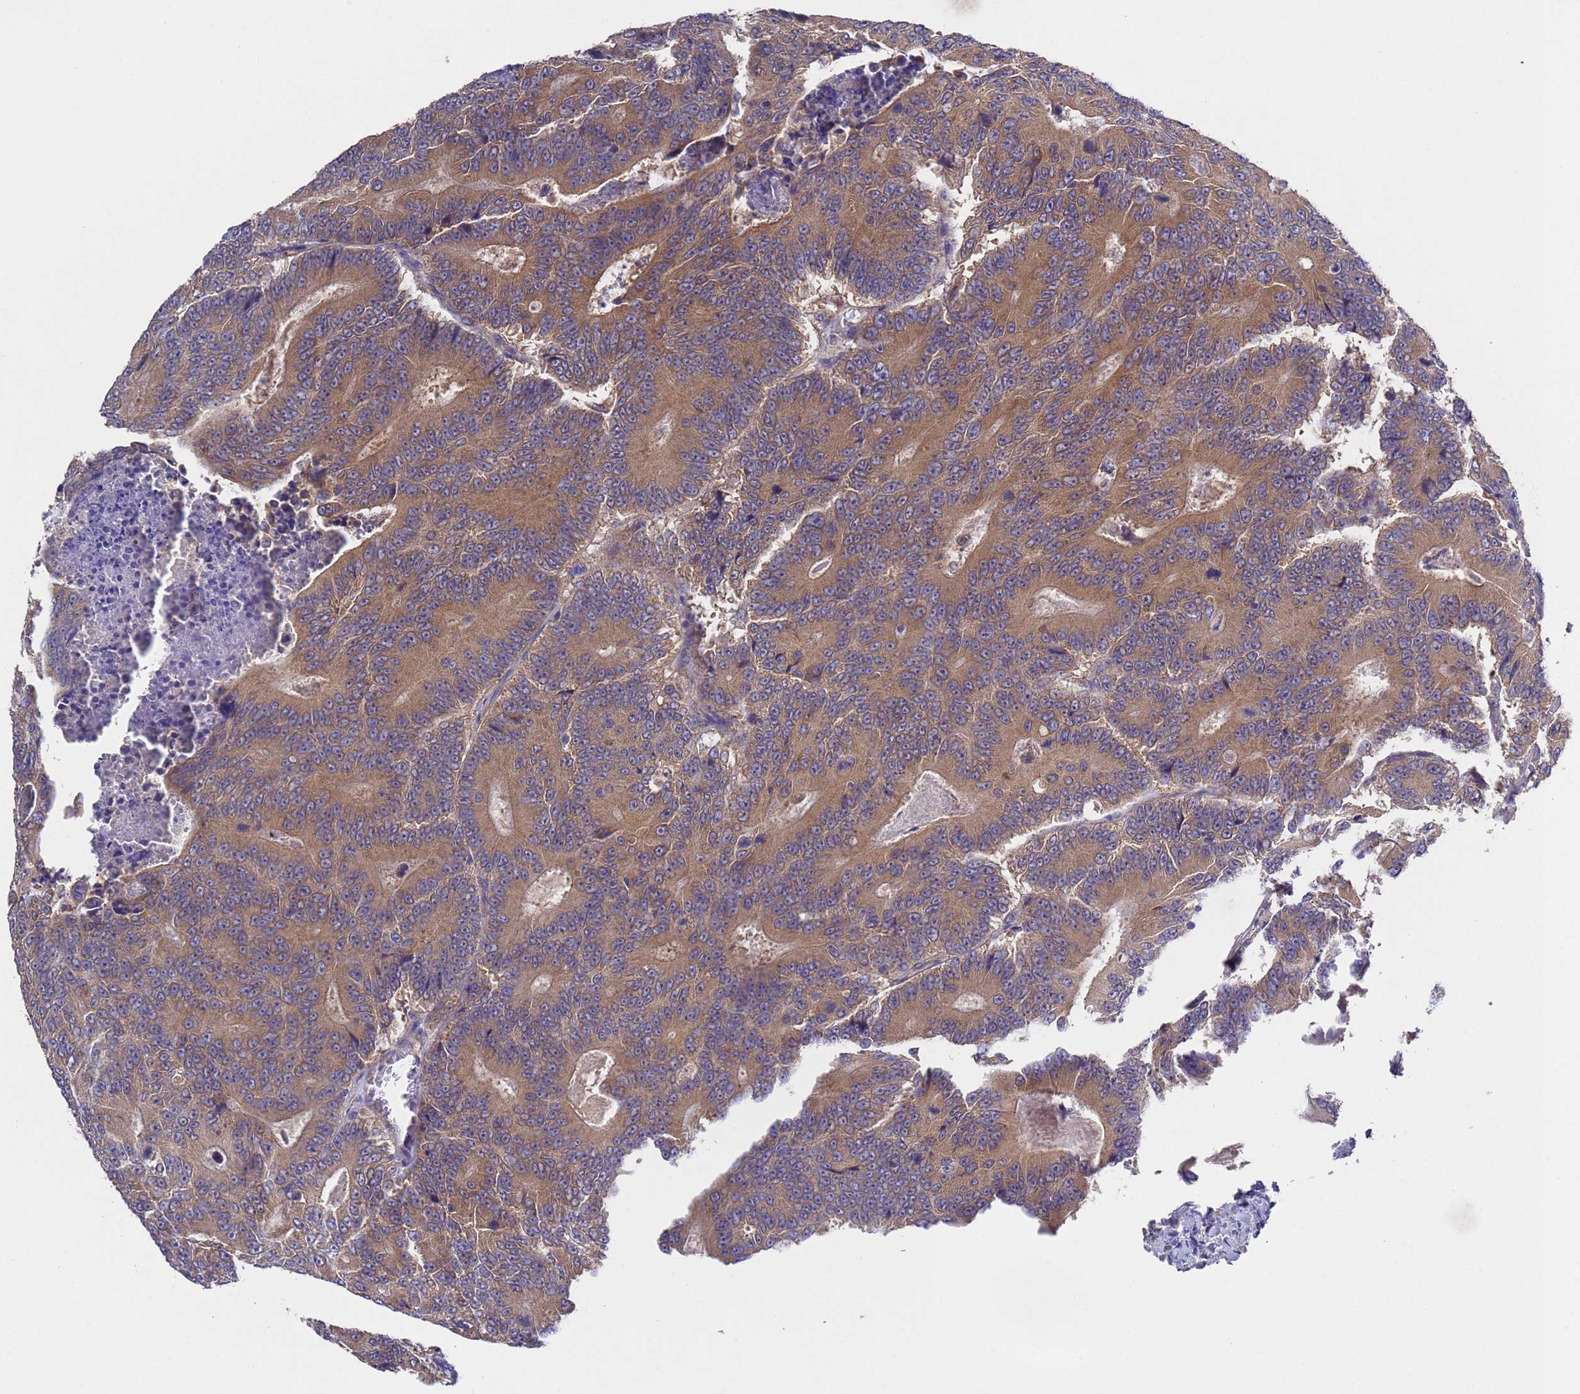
{"staining": {"intensity": "moderate", "quantity": ">75%", "location": "cytoplasmic/membranous"}, "tissue": "colorectal cancer", "cell_type": "Tumor cells", "image_type": "cancer", "snomed": [{"axis": "morphology", "description": "Adenocarcinoma, NOS"}, {"axis": "topography", "description": "Colon"}], "caption": "The micrograph reveals staining of colorectal cancer, revealing moderate cytoplasmic/membranous protein staining (brown color) within tumor cells.", "gene": "DCAF12L2", "patient": {"sex": "male", "age": 83}}